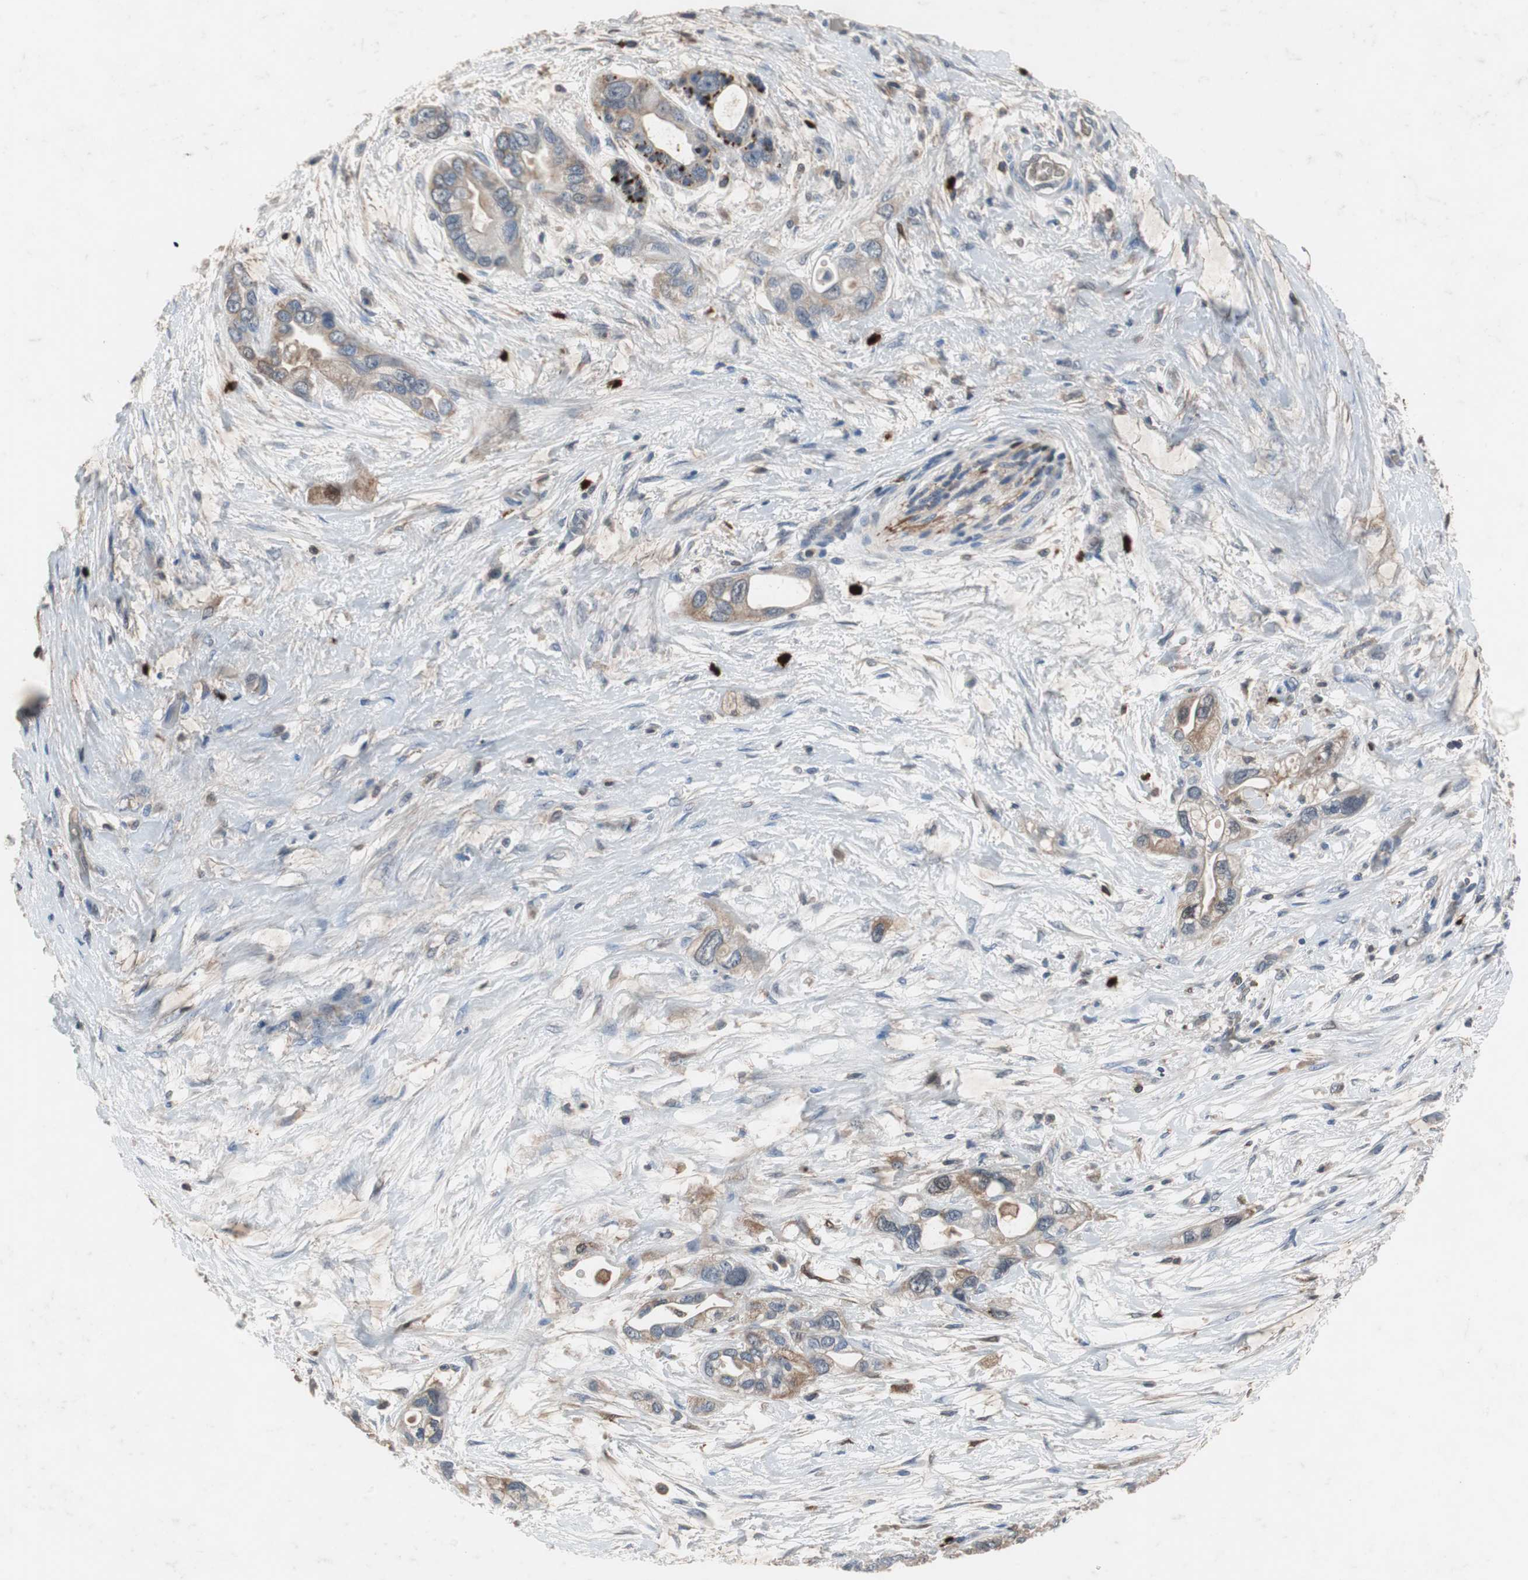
{"staining": {"intensity": "weak", "quantity": ">75%", "location": "cytoplasmic/membranous"}, "tissue": "pancreatic cancer", "cell_type": "Tumor cells", "image_type": "cancer", "snomed": [{"axis": "morphology", "description": "Adenocarcinoma, NOS"}, {"axis": "topography", "description": "Pancreas"}], "caption": "Weak cytoplasmic/membranous protein staining is identified in about >75% of tumor cells in pancreatic adenocarcinoma.", "gene": "CALB2", "patient": {"sex": "female", "age": 77}}